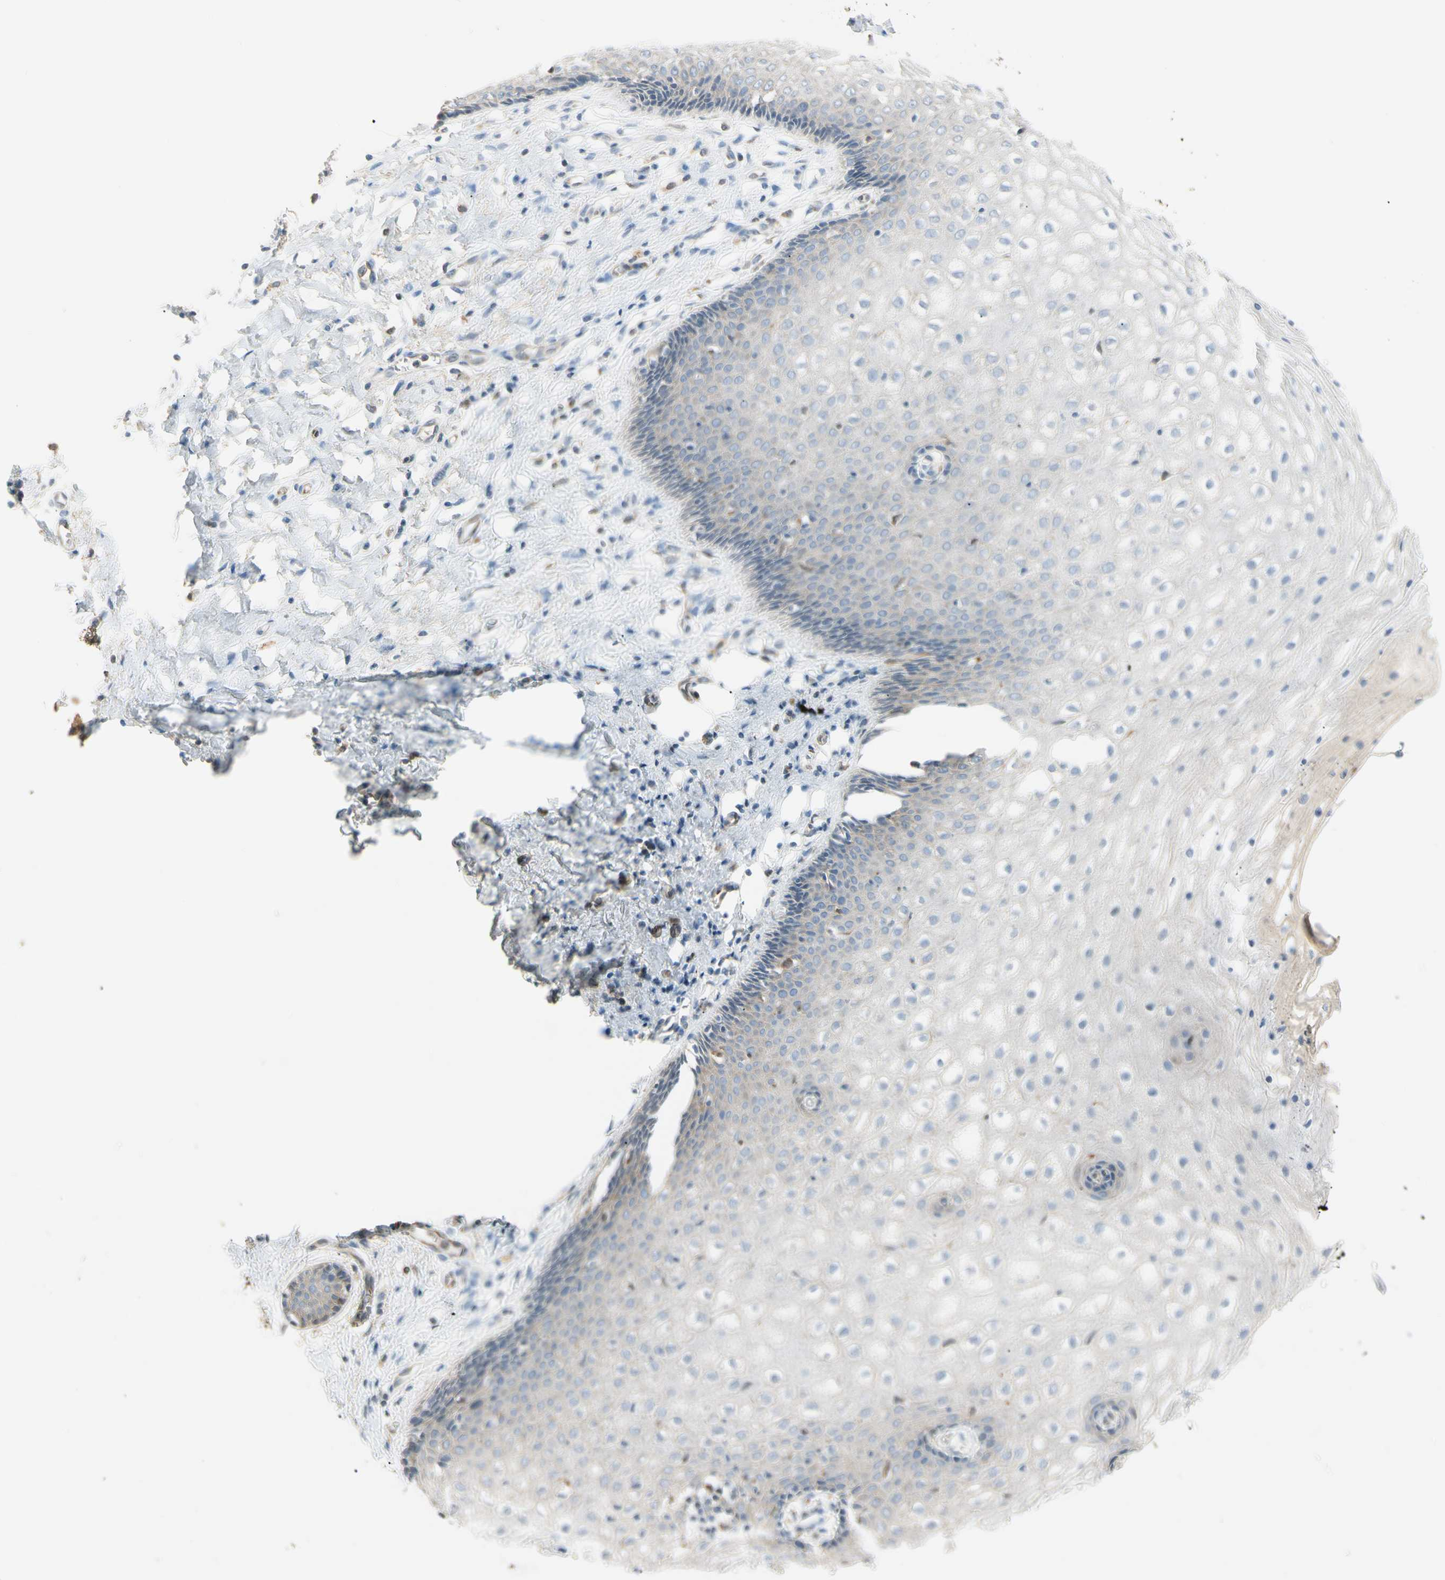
{"staining": {"intensity": "negative", "quantity": "none", "location": "none"}, "tissue": "vagina", "cell_type": "Squamous epithelial cells", "image_type": "normal", "snomed": [{"axis": "morphology", "description": "Normal tissue, NOS"}, {"axis": "topography", "description": "Soft tissue"}, {"axis": "topography", "description": "Vagina"}], "caption": "This is an immunohistochemistry (IHC) photomicrograph of normal vagina. There is no staining in squamous epithelial cells.", "gene": "LPCAT2", "patient": {"sex": "female", "age": 61}}